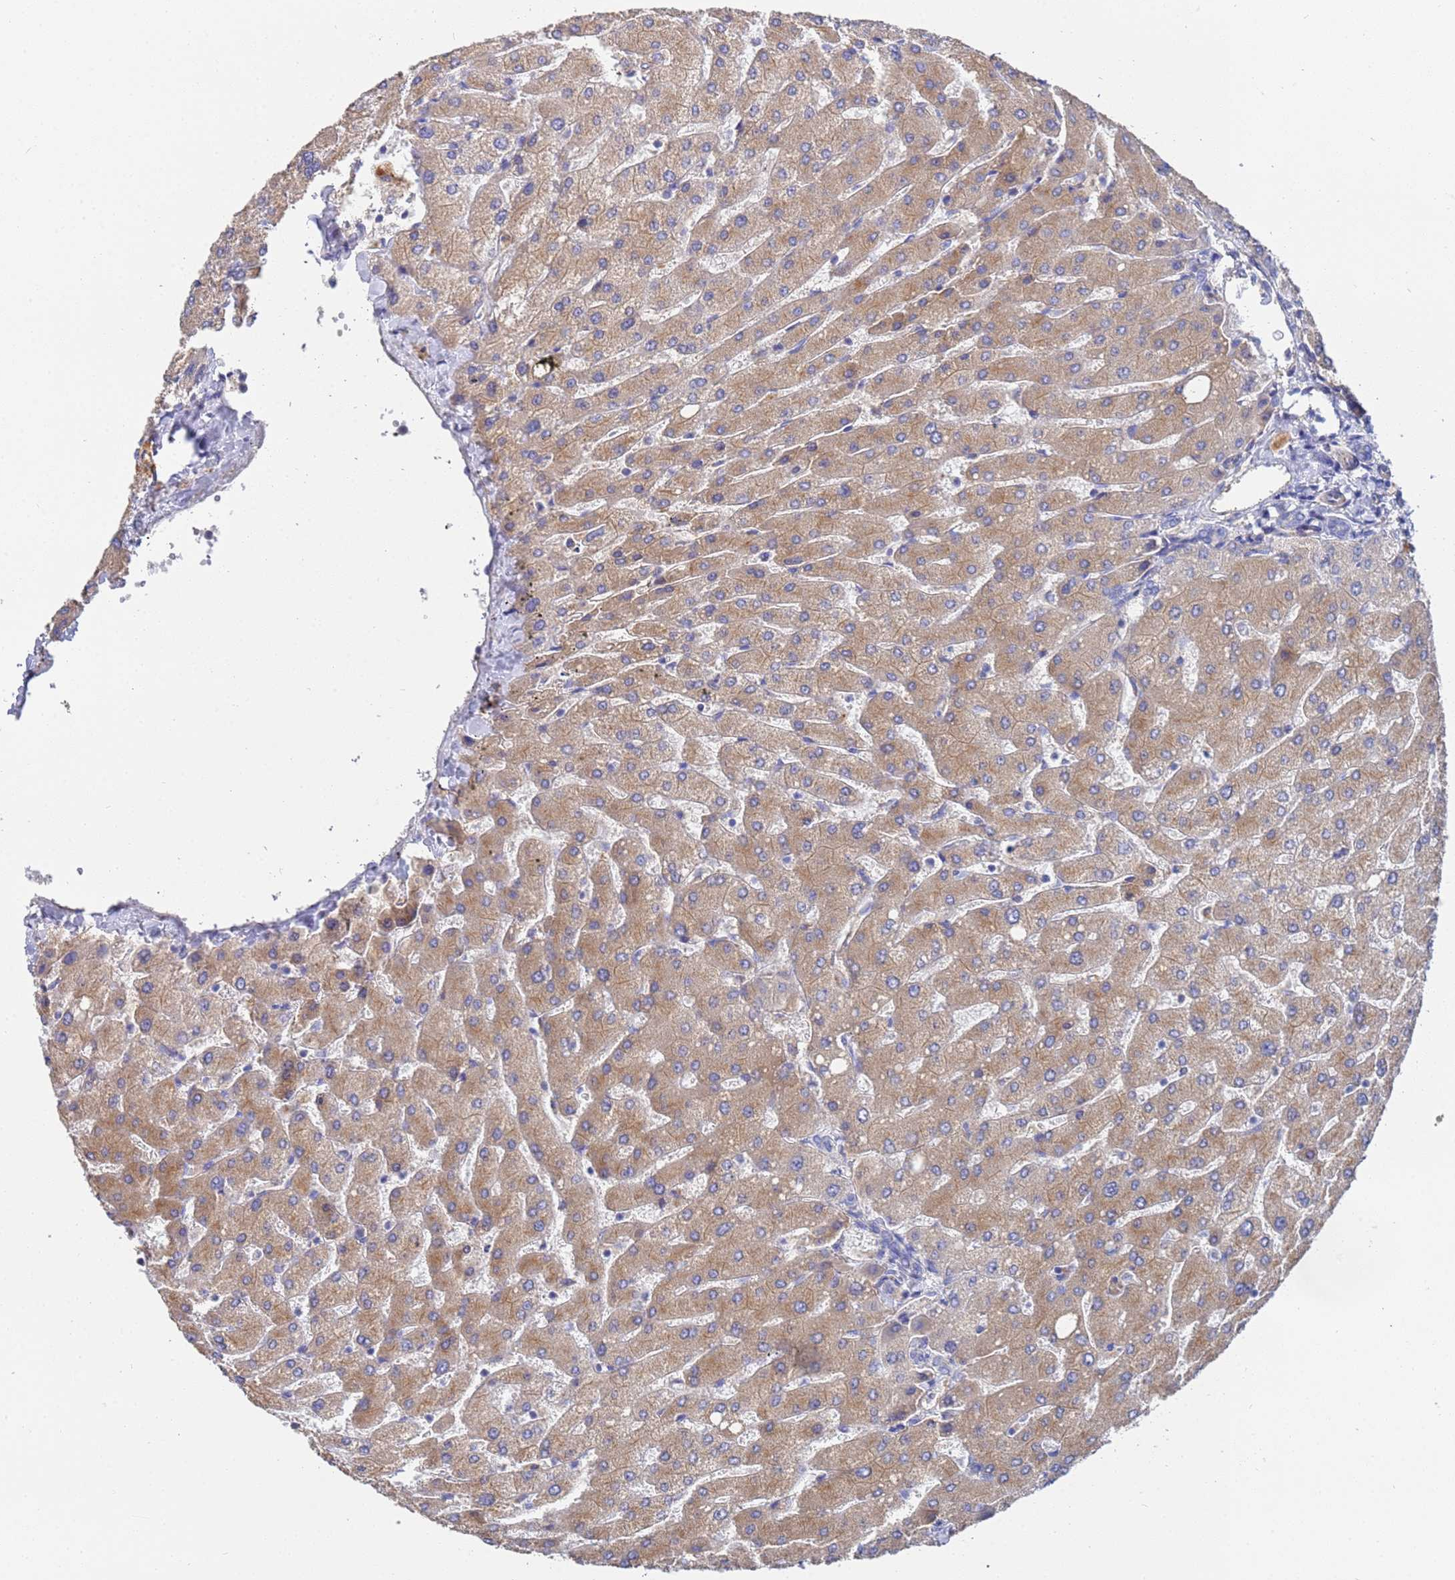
{"staining": {"intensity": "negative", "quantity": "none", "location": "none"}, "tissue": "liver", "cell_type": "Cholangiocytes", "image_type": "normal", "snomed": [{"axis": "morphology", "description": "Normal tissue, NOS"}, {"axis": "topography", "description": "Liver"}], "caption": "Immunohistochemistry image of benign liver: liver stained with DAB reveals no significant protein expression in cholangiocytes. (DAB (3,3'-diaminobenzidine) IHC visualized using brightfield microscopy, high magnification).", "gene": "TCP10L", "patient": {"sex": "male", "age": 55}}